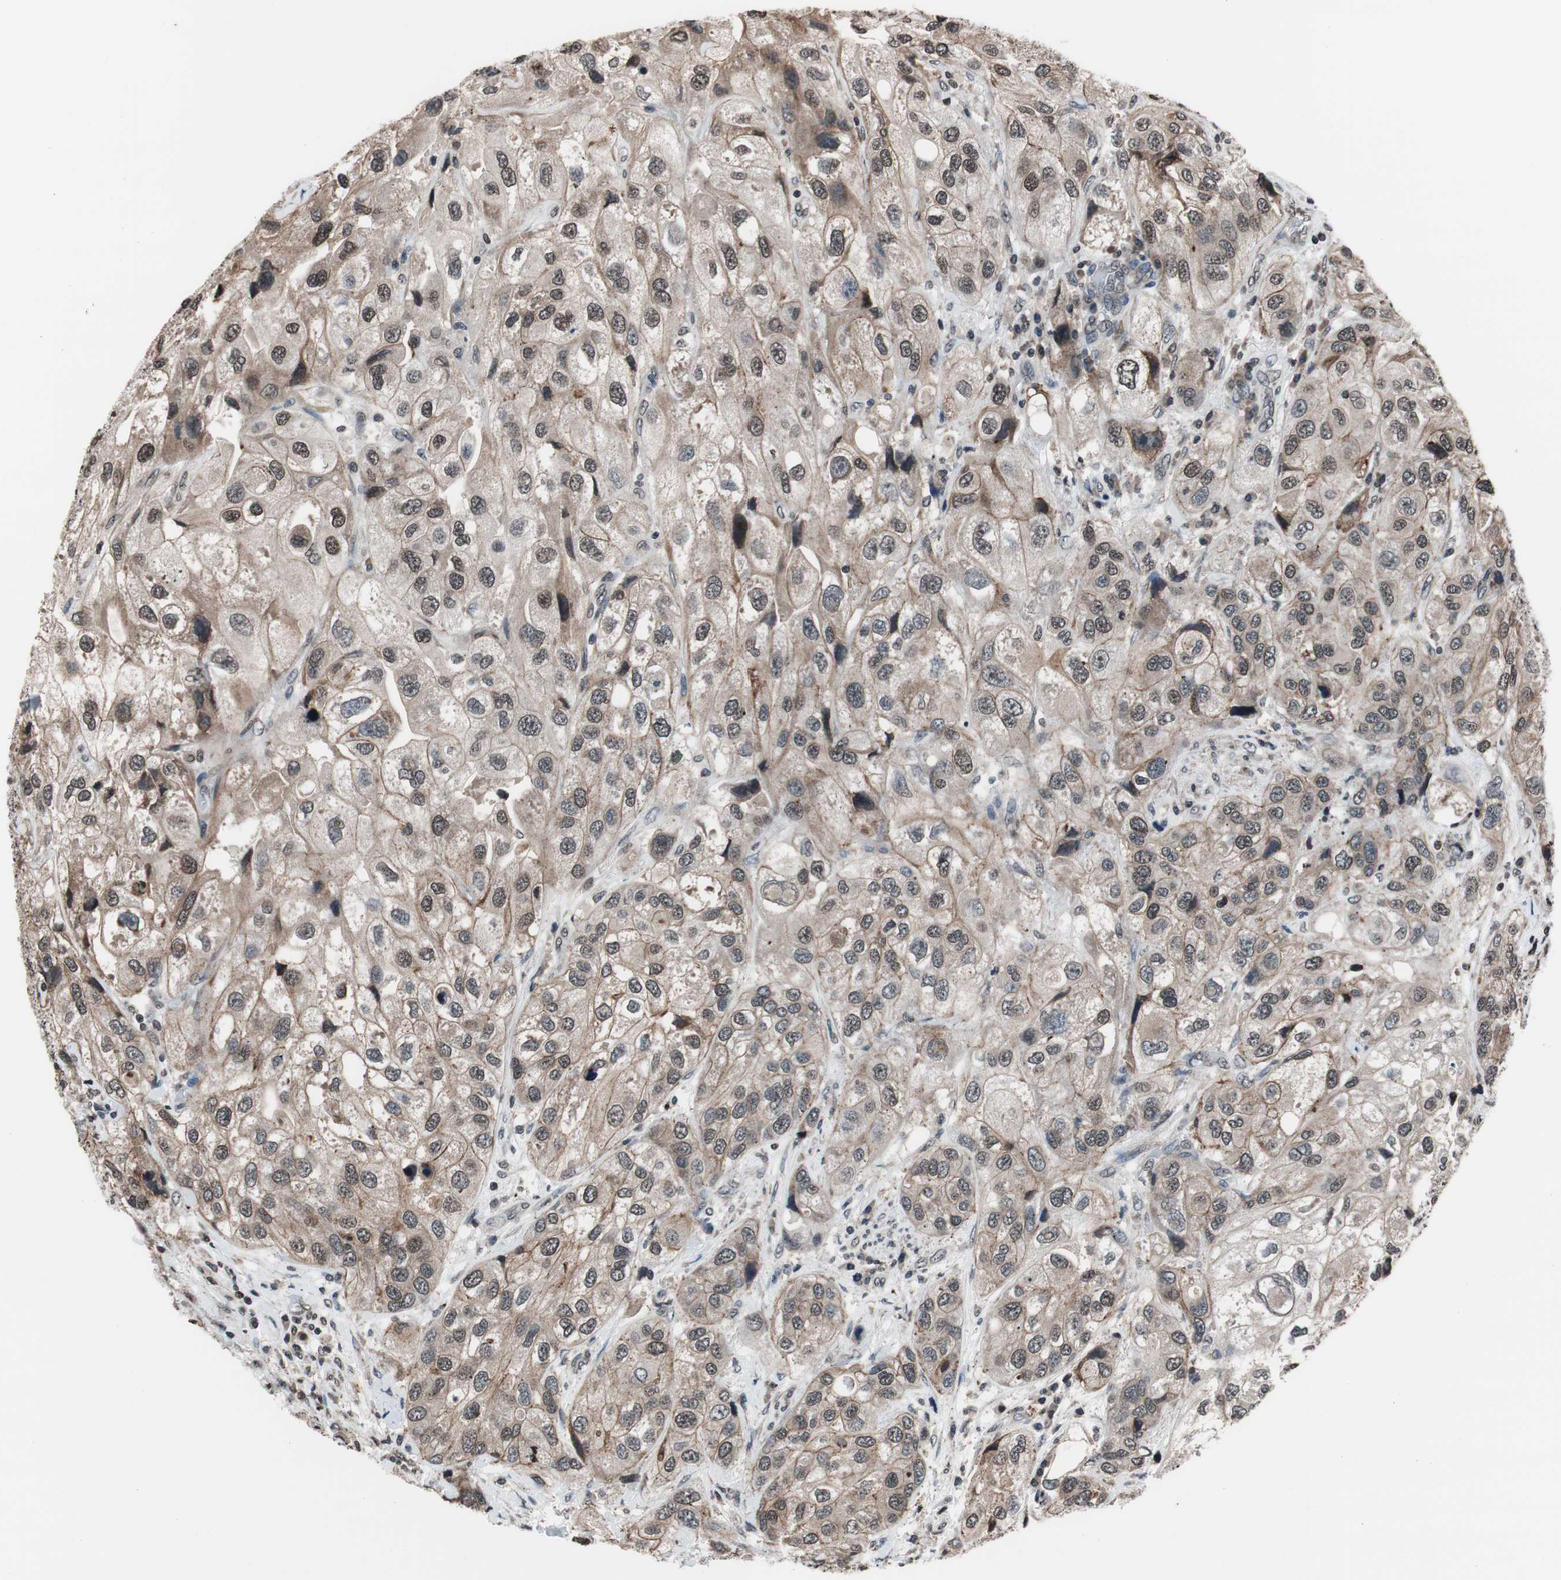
{"staining": {"intensity": "moderate", "quantity": "25%-75%", "location": "cytoplasmic/membranous,nuclear"}, "tissue": "urothelial cancer", "cell_type": "Tumor cells", "image_type": "cancer", "snomed": [{"axis": "morphology", "description": "Urothelial carcinoma, High grade"}, {"axis": "topography", "description": "Urinary bladder"}], "caption": "Brown immunohistochemical staining in high-grade urothelial carcinoma exhibits moderate cytoplasmic/membranous and nuclear expression in about 25%-75% of tumor cells.", "gene": "RFC1", "patient": {"sex": "female", "age": 64}}